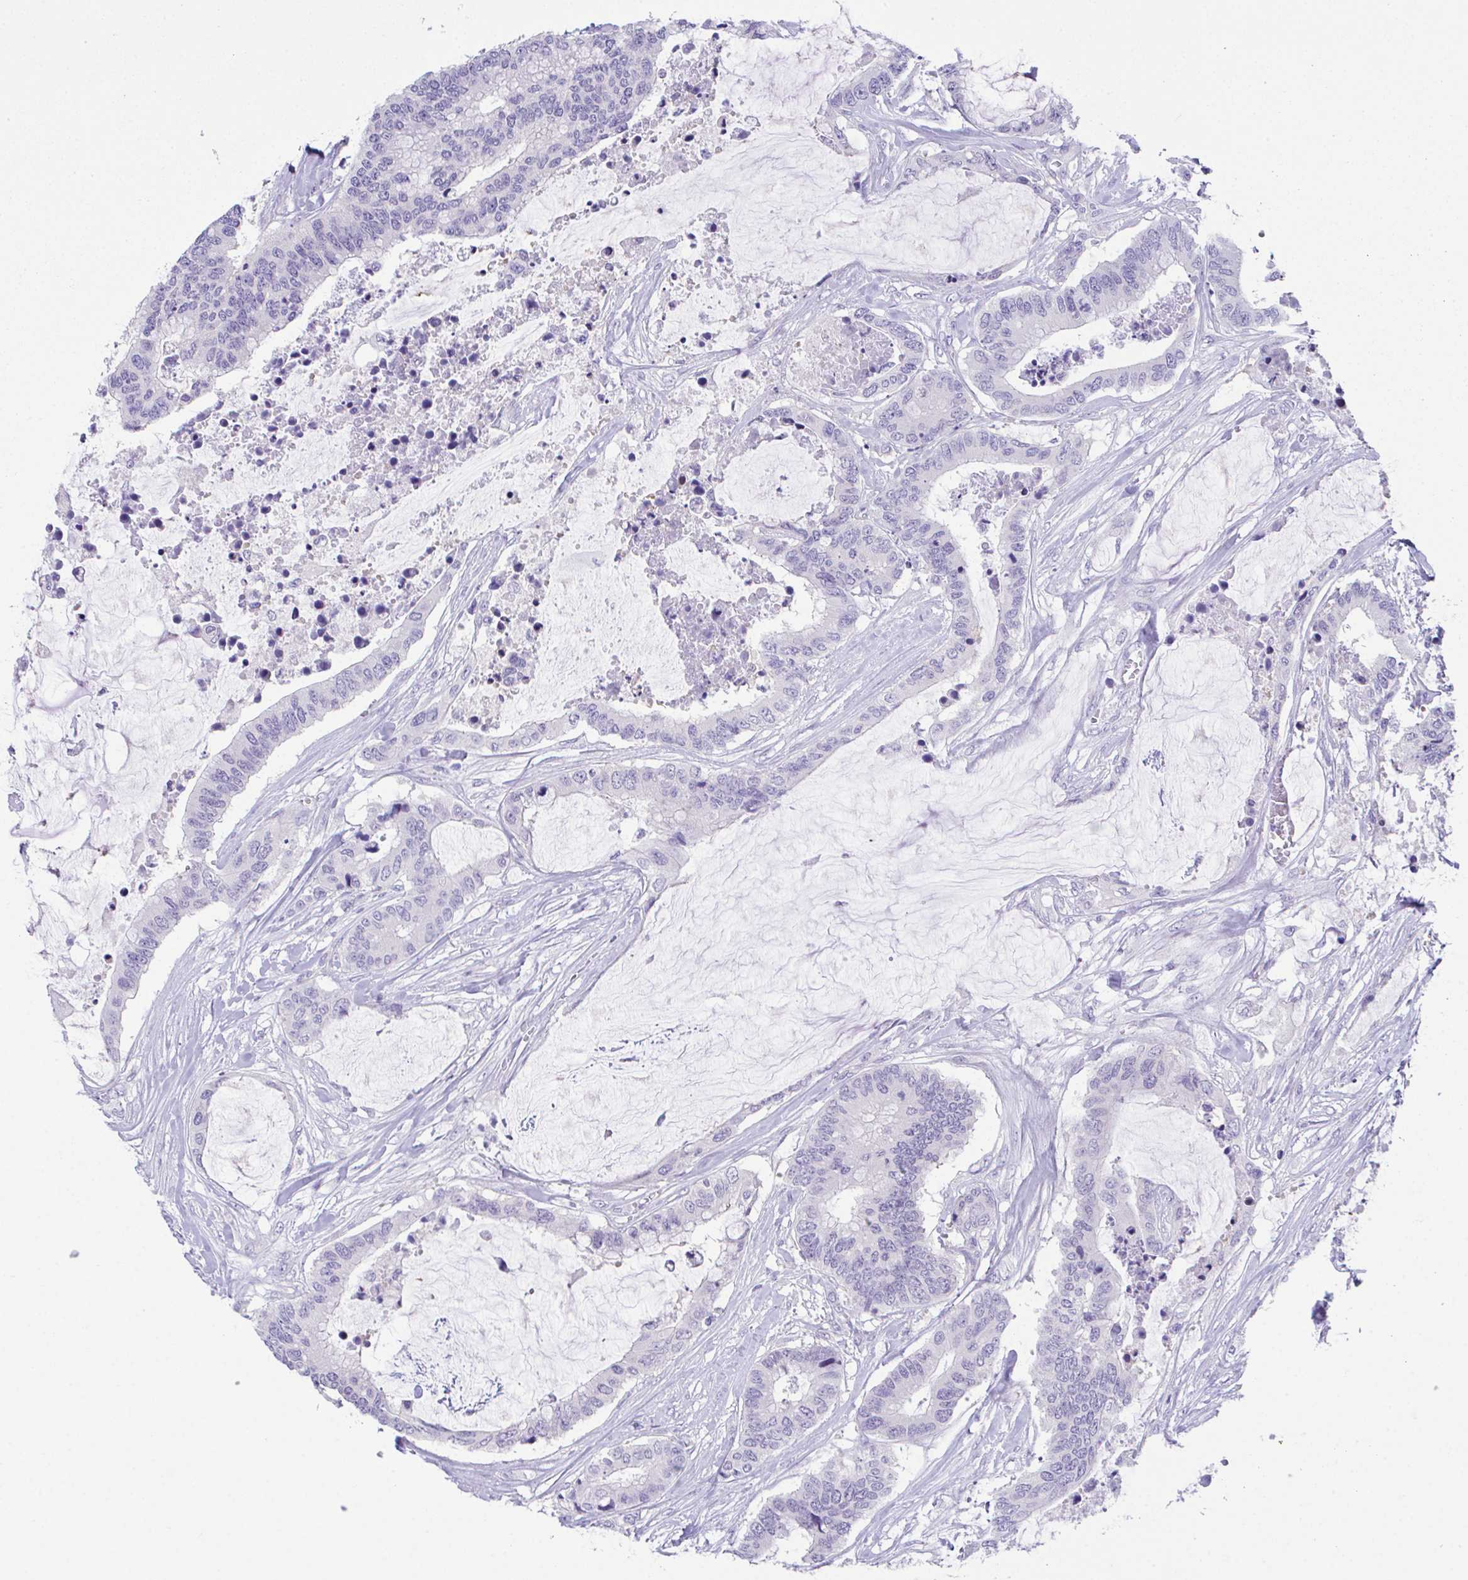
{"staining": {"intensity": "negative", "quantity": "none", "location": "none"}, "tissue": "colorectal cancer", "cell_type": "Tumor cells", "image_type": "cancer", "snomed": [{"axis": "morphology", "description": "Adenocarcinoma, NOS"}, {"axis": "topography", "description": "Rectum"}], "caption": "Adenocarcinoma (colorectal) stained for a protein using IHC reveals no staining tumor cells.", "gene": "HACD4", "patient": {"sex": "female", "age": 59}}